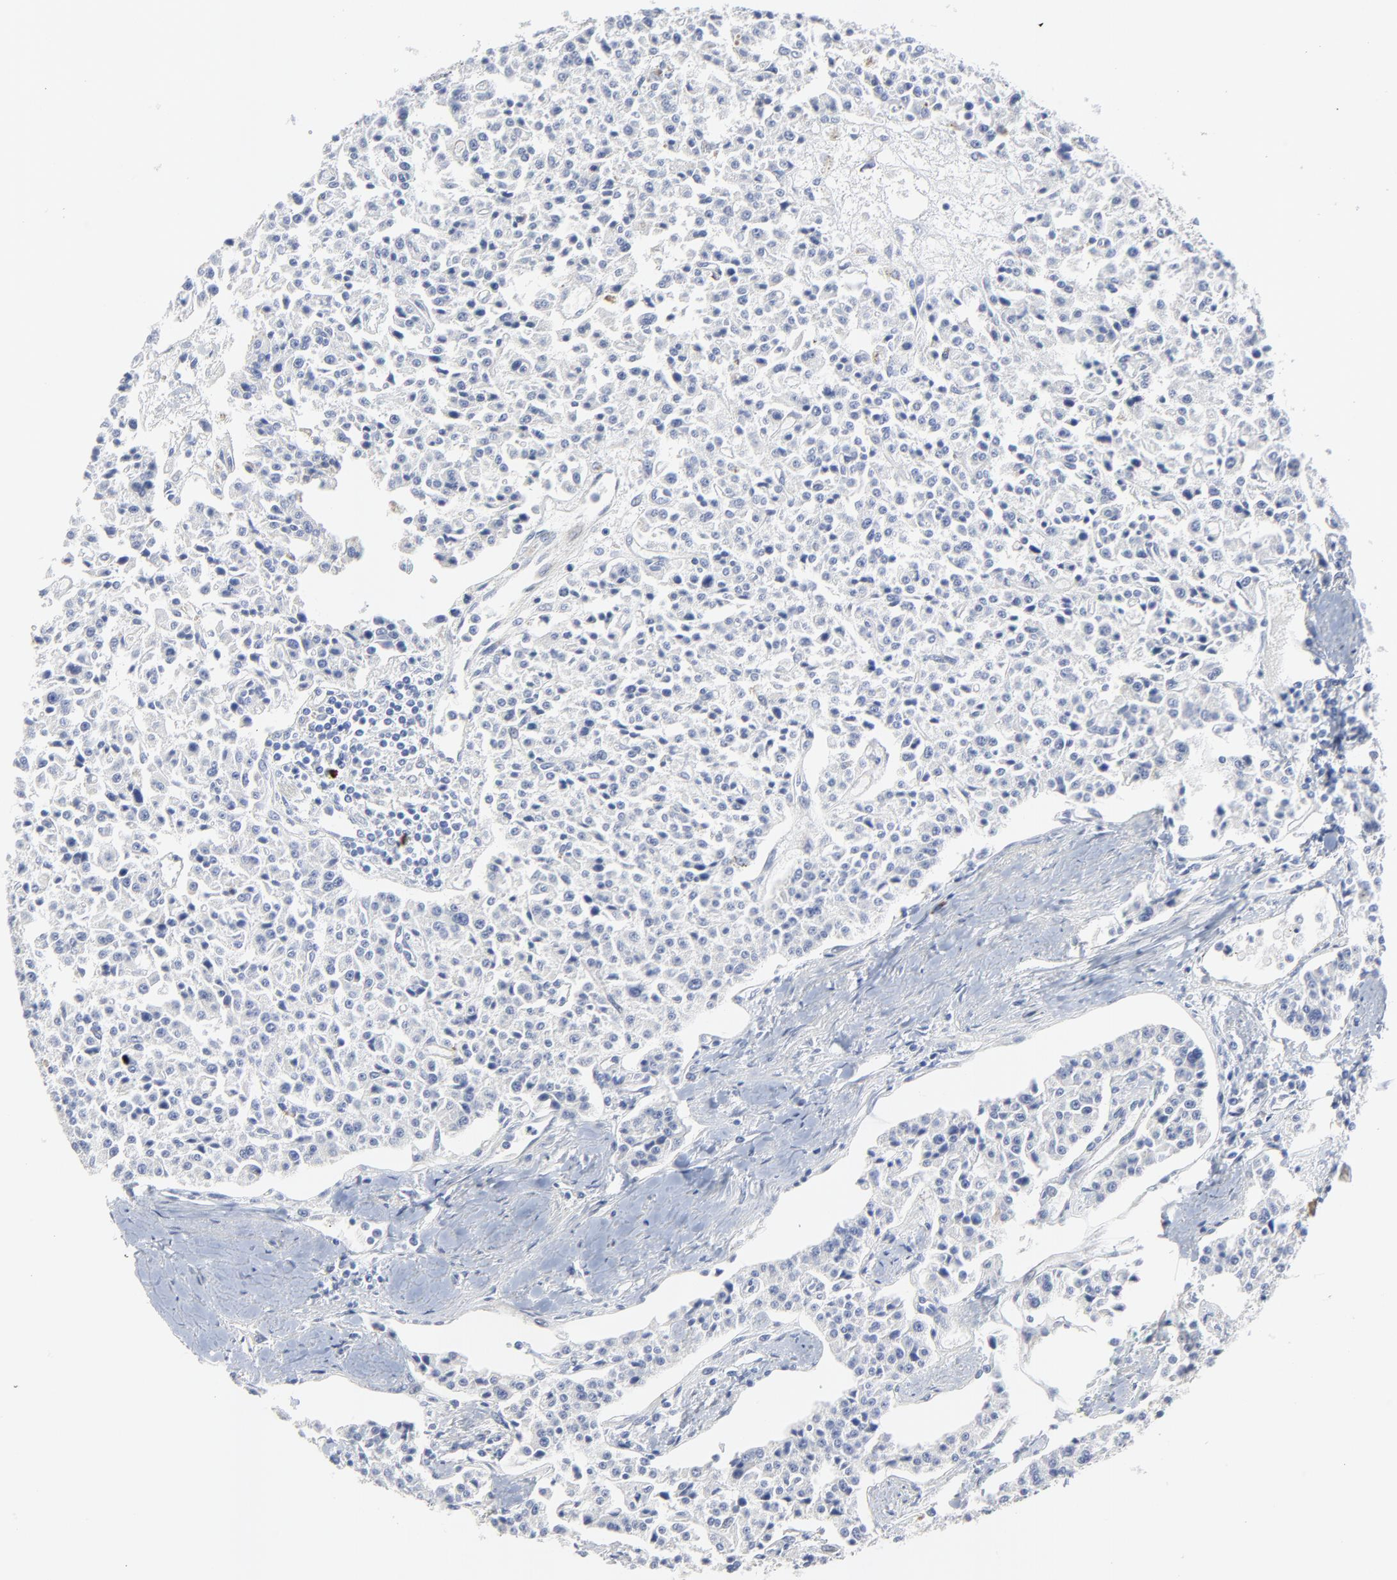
{"staining": {"intensity": "negative", "quantity": "none", "location": "none"}, "tissue": "carcinoid", "cell_type": "Tumor cells", "image_type": "cancer", "snomed": [{"axis": "morphology", "description": "Carcinoid, malignant, NOS"}, {"axis": "topography", "description": "Stomach"}], "caption": "An immunohistochemistry micrograph of malignant carcinoid is shown. There is no staining in tumor cells of malignant carcinoid.", "gene": "NLGN3", "patient": {"sex": "female", "age": 76}}